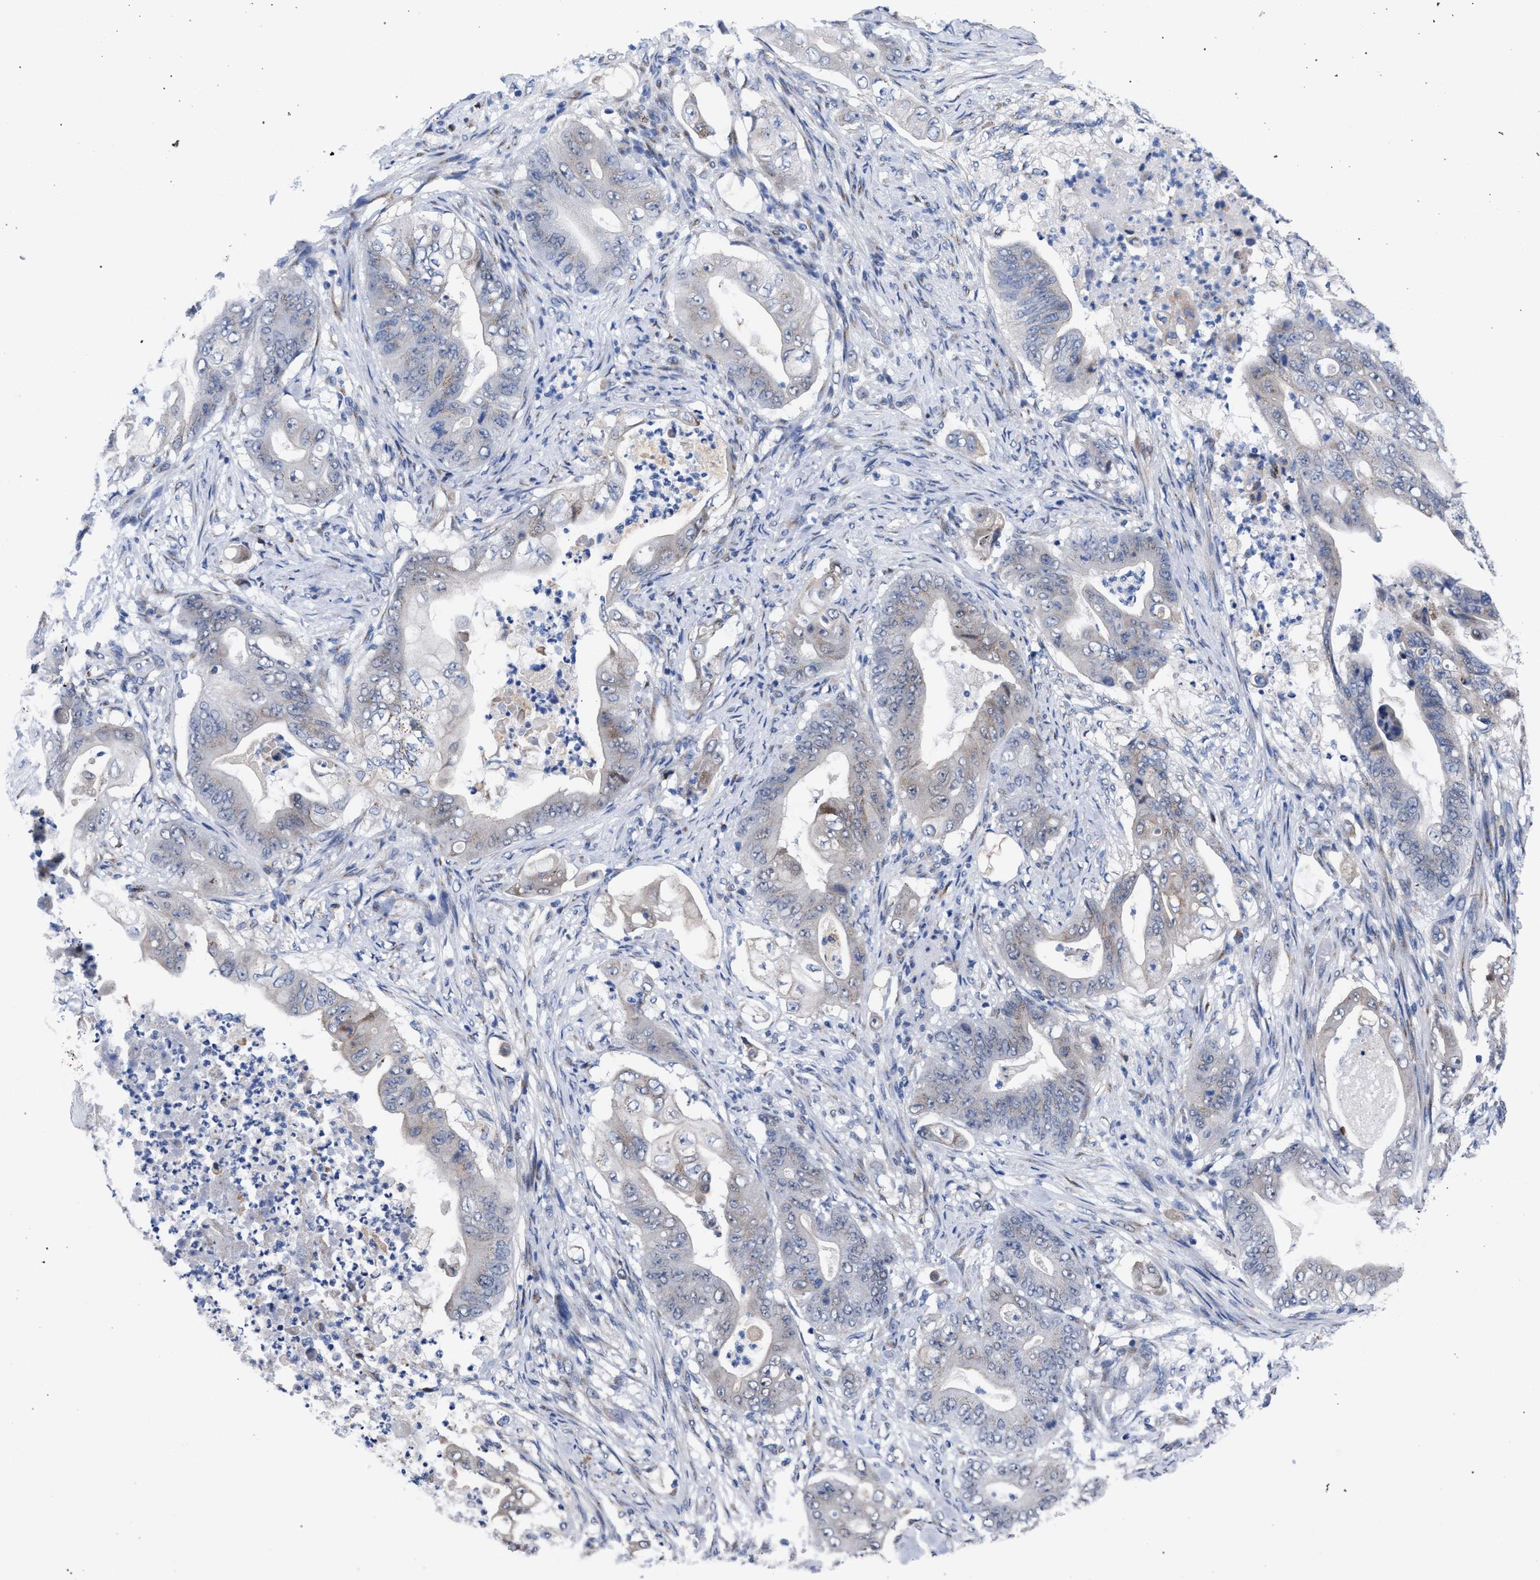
{"staining": {"intensity": "weak", "quantity": "<25%", "location": "cytoplasmic/membranous"}, "tissue": "stomach cancer", "cell_type": "Tumor cells", "image_type": "cancer", "snomed": [{"axis": "morphology", "description": "Adenocarcinoma, NOS"}, {"axis": "topography", "description": "Stomach"}], "caption": "Tumor cells show no significant protein positivity in stomach cancer. Brightfield microscopy of IHC stained with DAB (3,3'-diaminobenzidine) (brown) and hematoxylin (blue), captured at high magnification.", "gene": "GOLGA2", "patient": {"sex": "female", "age": 73}}